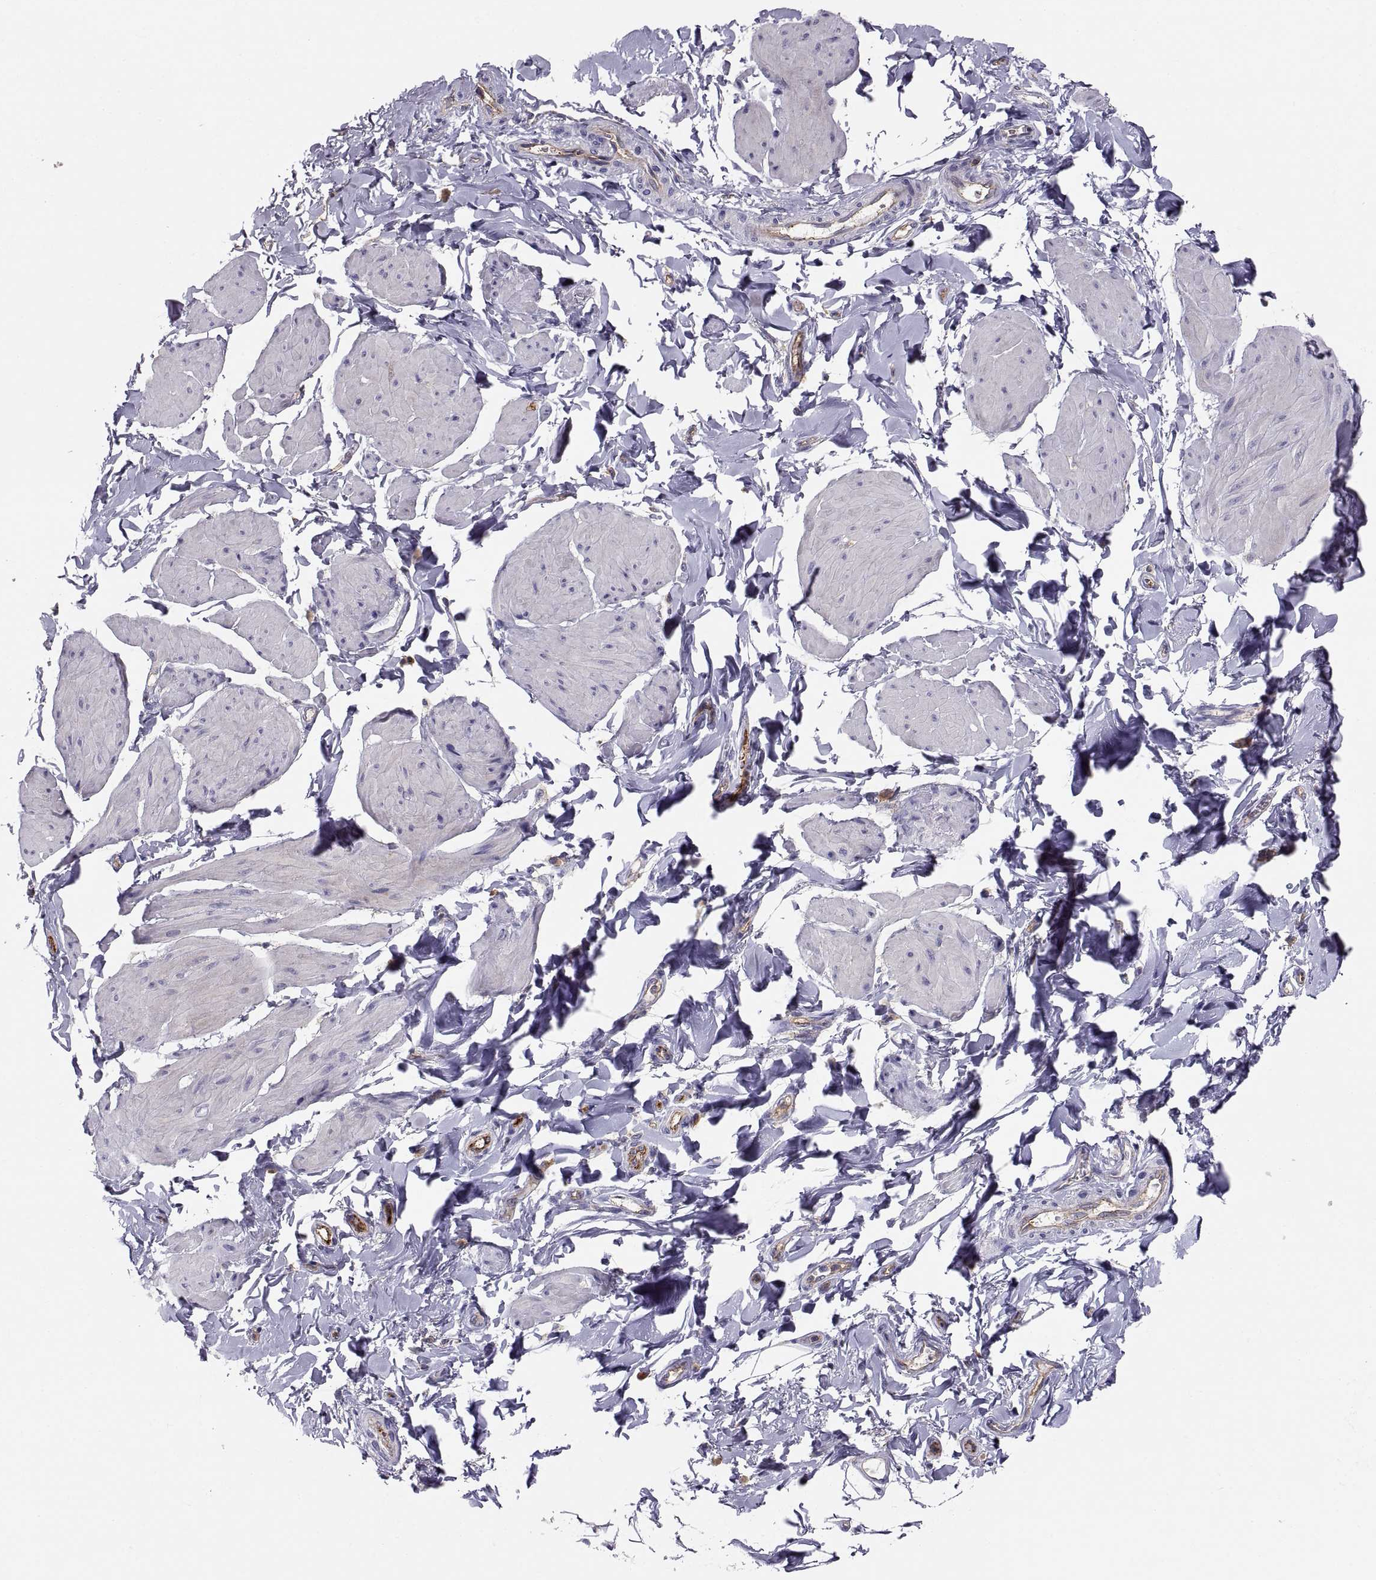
{"staining": {"intensity": "negative", "quantity": "none", "location": "none"}, "tissue": "smooth muscle", "cell_type": "Smooth muscle cells", "image_type": "normal", "snomed": [{"axis": "morphology", "description": "Normal tissue, NOS"}, {"axis": "topography", "description": "Adipose tissue"}, {"axis": "topography", "description": "Smooth muscle"}, {"axis": "topography", "description": "Peripheral nerve tissue"}], "caption": "This is an immunohistochemistry (IHC) histopathology image of unremarkable human smooth muscle. There is no expression in smooth muscle cells.", "gene": "RALB", "patient": {"sex": "male", "age": 83}}